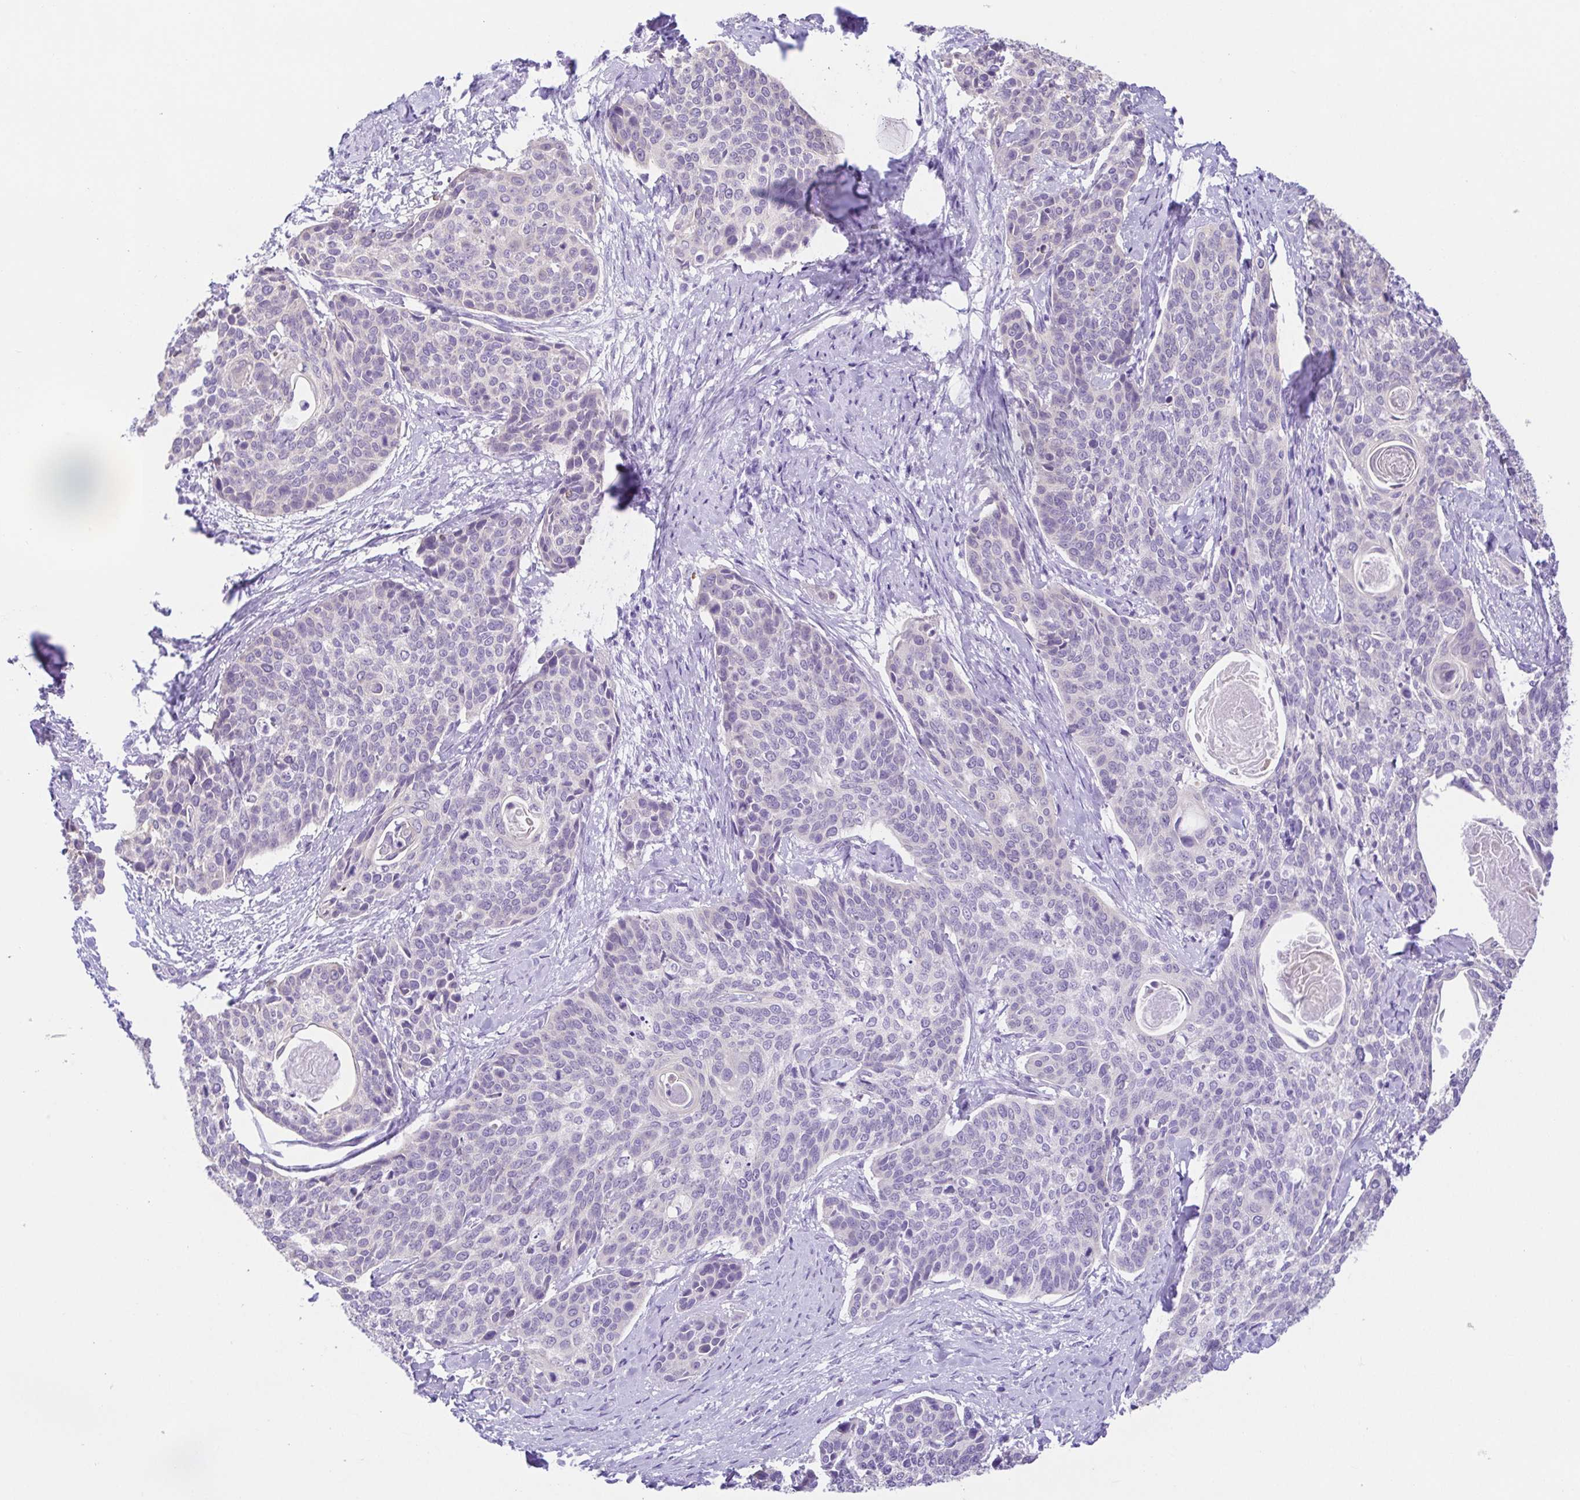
{"staining": {"intensity": "negative", "quantity": "none", "location": "none"}, "tissue": "cervical cancer", "cell_type": "Tumor cells", "image_type": "cancer", "snomed": [{"axis": "morphology", "description": "Squamous cell carcinoma, NOS"}, {"axis": "topography", "description": "Cervix"}], "caption": "The IHC image has no significant expression in tumor cells of cervical squamous cell carcinoma tissue.", "gene": "SPATA4", "patient": {"sex": "female", "age": 69}}